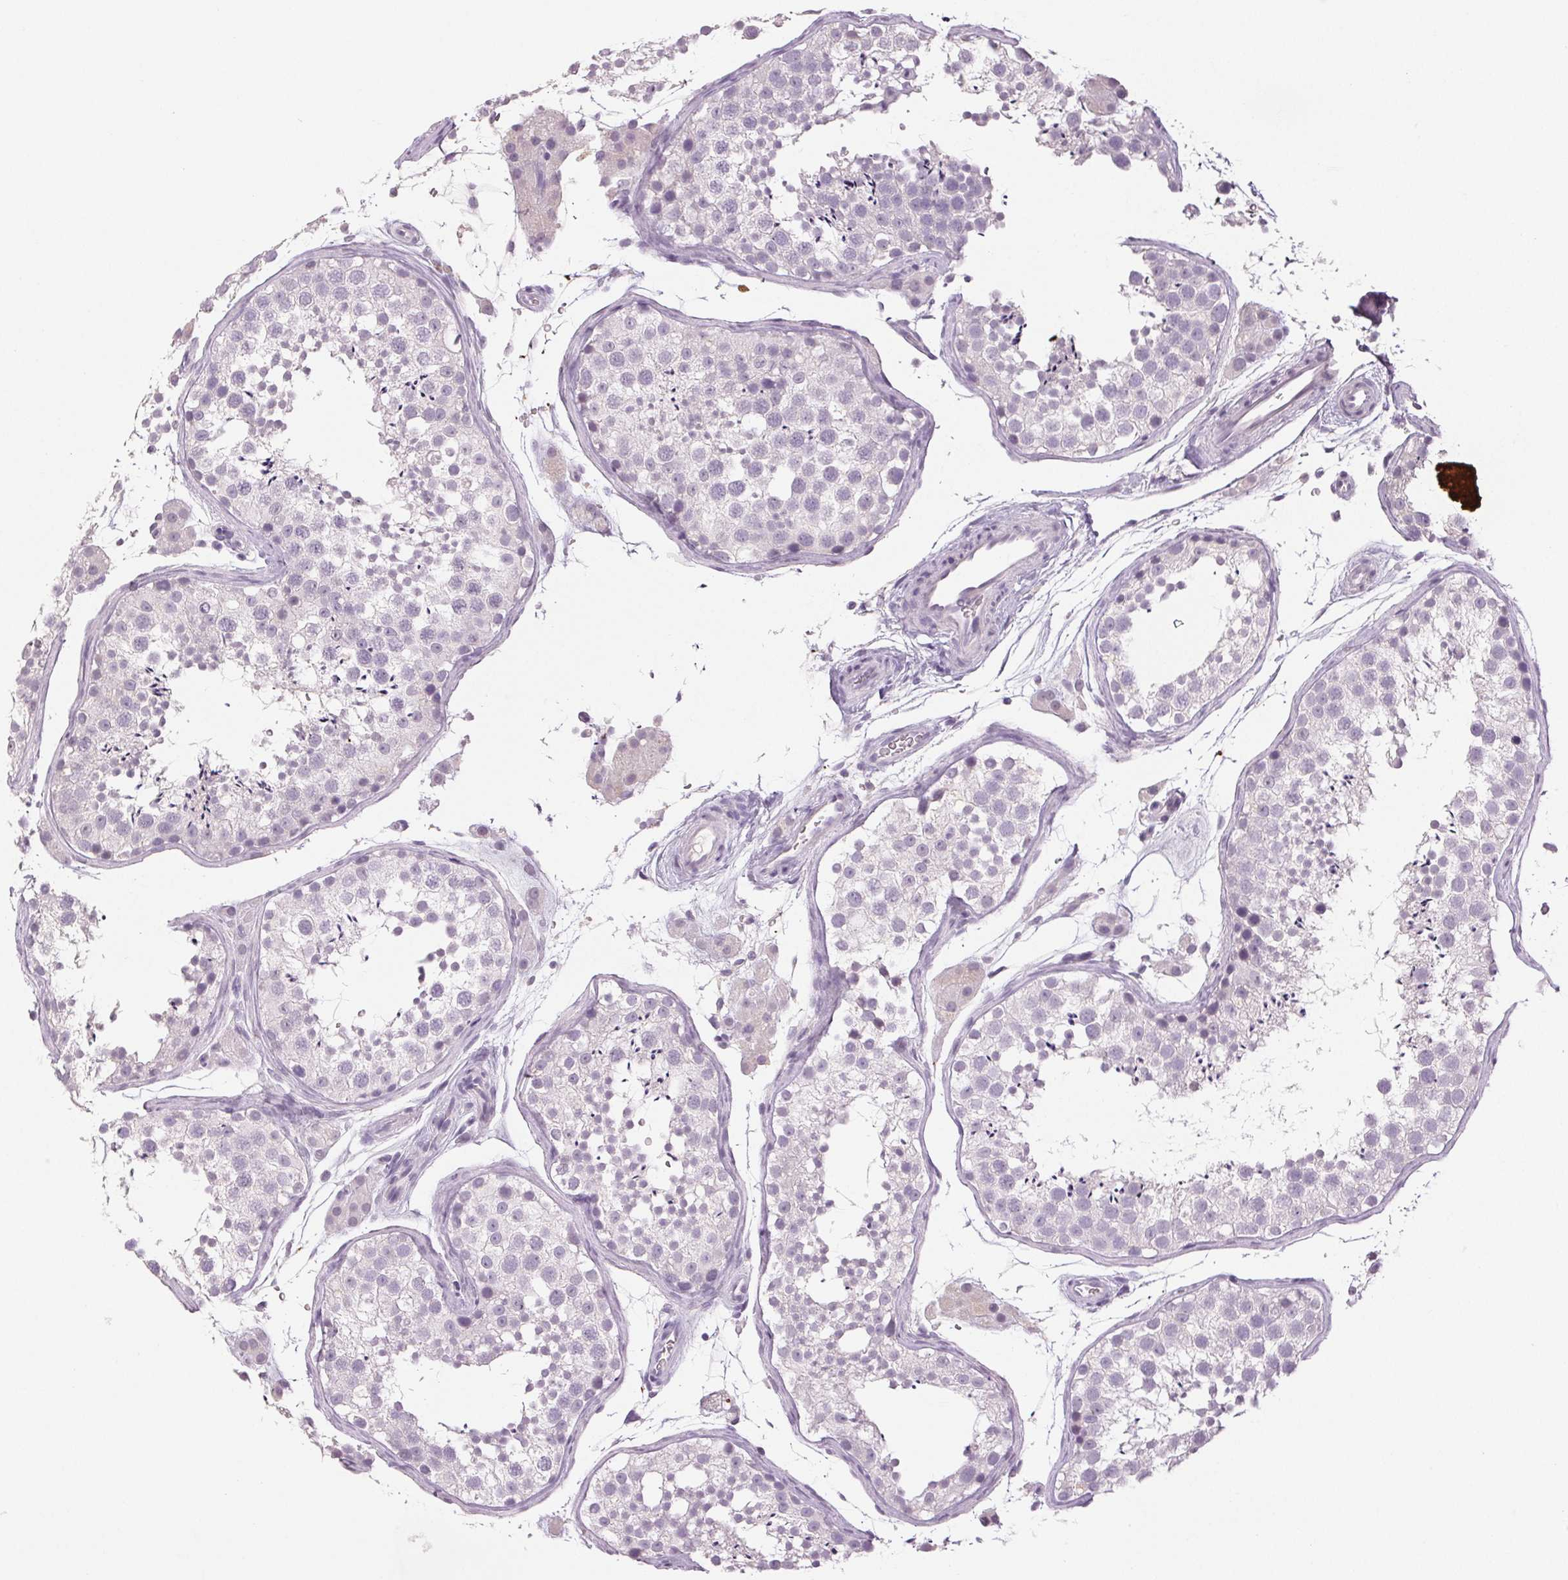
{"staining": {"intensity": "negative", "quantity": "none", "location": "none"}, "tissue": "testis", "cell_type": "Cells in seminiferous ducts", "image_type": "normal", "snomed": [{"axis": "morphology", "description": "Normal tissue, NOS"}, {"axis": "topography", "description": "Testis"}], "caption": "Immunohistochemistry (IHC) image of benign testis: testis stained with DAB (3,3'-diaminobenzidine) demonstrates no significant protein positivity in cells in seminiferous ducts. (DAB immunohistochemistry visualized using brightfield microscopy, high magnification).", "gene": "LTF", "patient": {"sex": "male", "age": 41}}